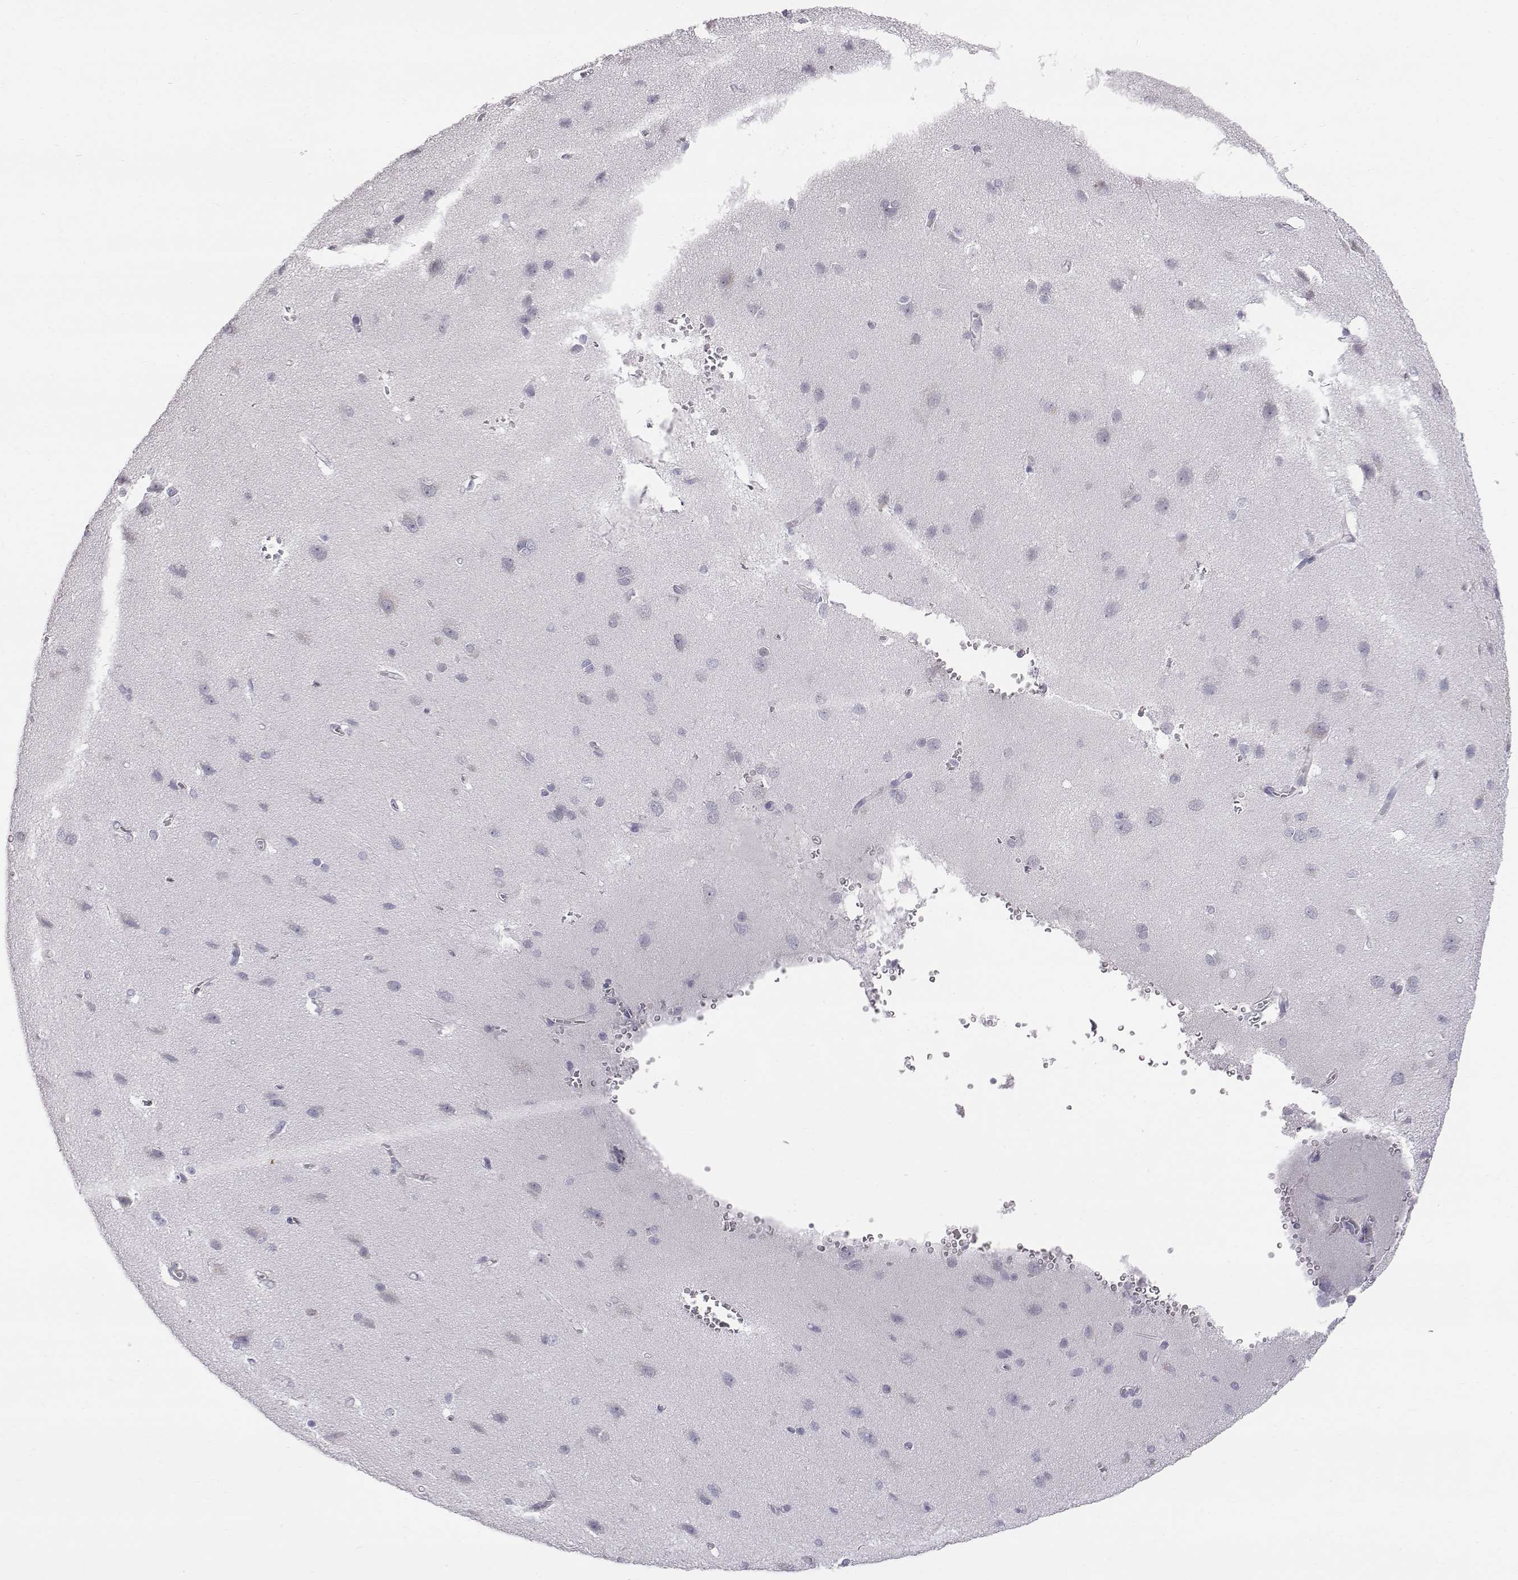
{"staining": {"intensity": "negative", "quantity": "none", "location": "none"}, "tissue": "cerebral cortex", "cell_type": "Endothelial cells", "image_type": "normal", "snomed": [{"axis": "morphology", "description": "Normal tissue, NOS"}, {"axis": "topography", "description": "Cerebral cortex"}], "caption": "An image of cerebral cortex stained for a protein exhibits no brown staining in endothelial cells. (Stains: DAB (3,3'-diaminobenzidine) immunohistochemistry with hematoxylin counter stain, Microscopy: brightfield microscopy at high magnification).", "gene": "C6orf58", "patient": {"sex": "male", "age": 37}}